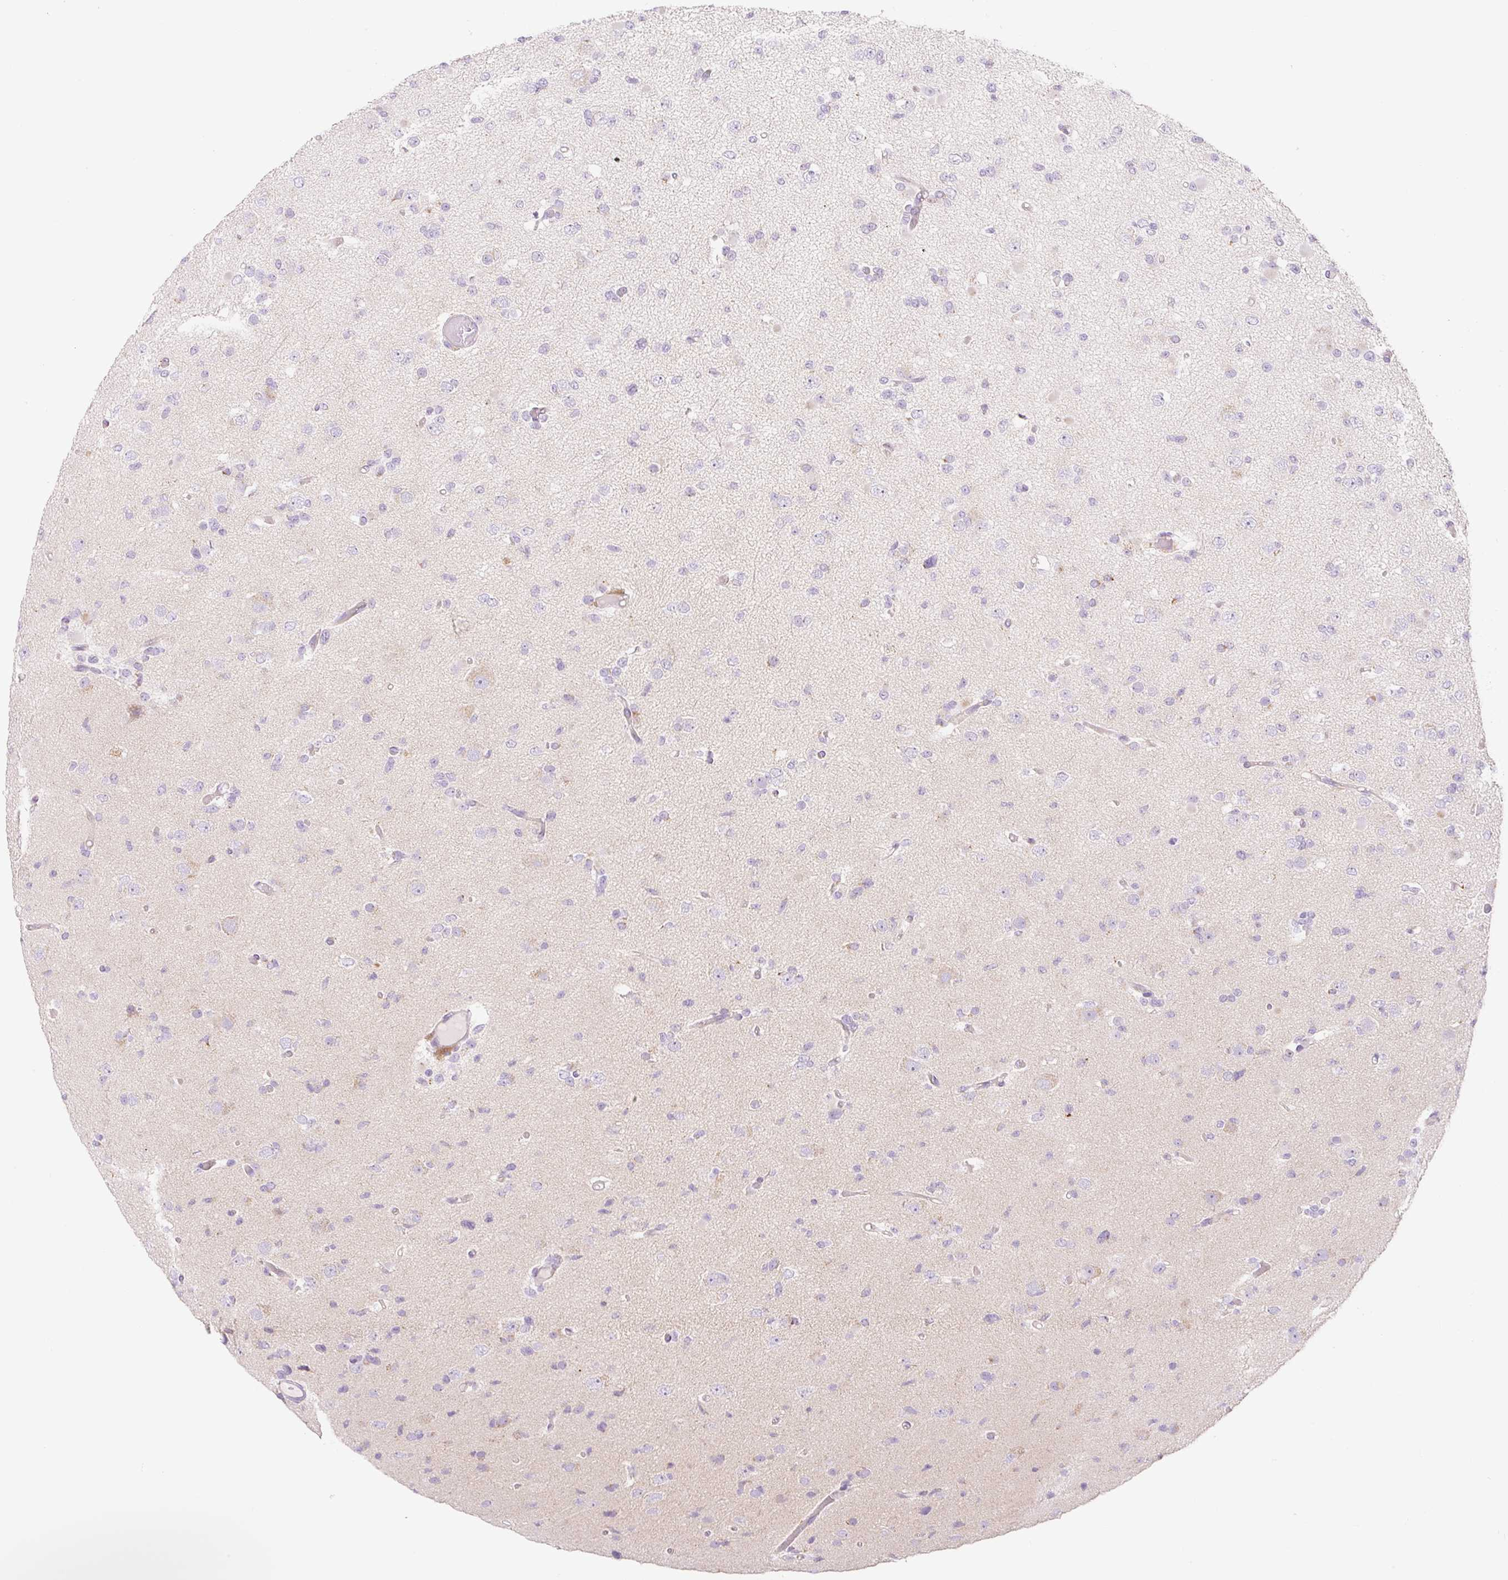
{"staining": {"intensity": "negative", "quantity": "none", "location": "none"}, "tissue": "glioma", "cell_type": "Tumor cells", "image_type": "cancer", "snomed": [{"axis": "morphology", "description": "Glioma, malignant, Low grade"}, {"axis": "topography", "description": "Brain"}], "caption": "Immunohistochemistry (IHC) histopathology image of neoplastic tissue: human low-grade glioma (malignant) stained with DAB demonstrates no significant protein staining in tumor cells.", "gene": "FOCAD", "patient": {"sex": "female", "age": 22}}